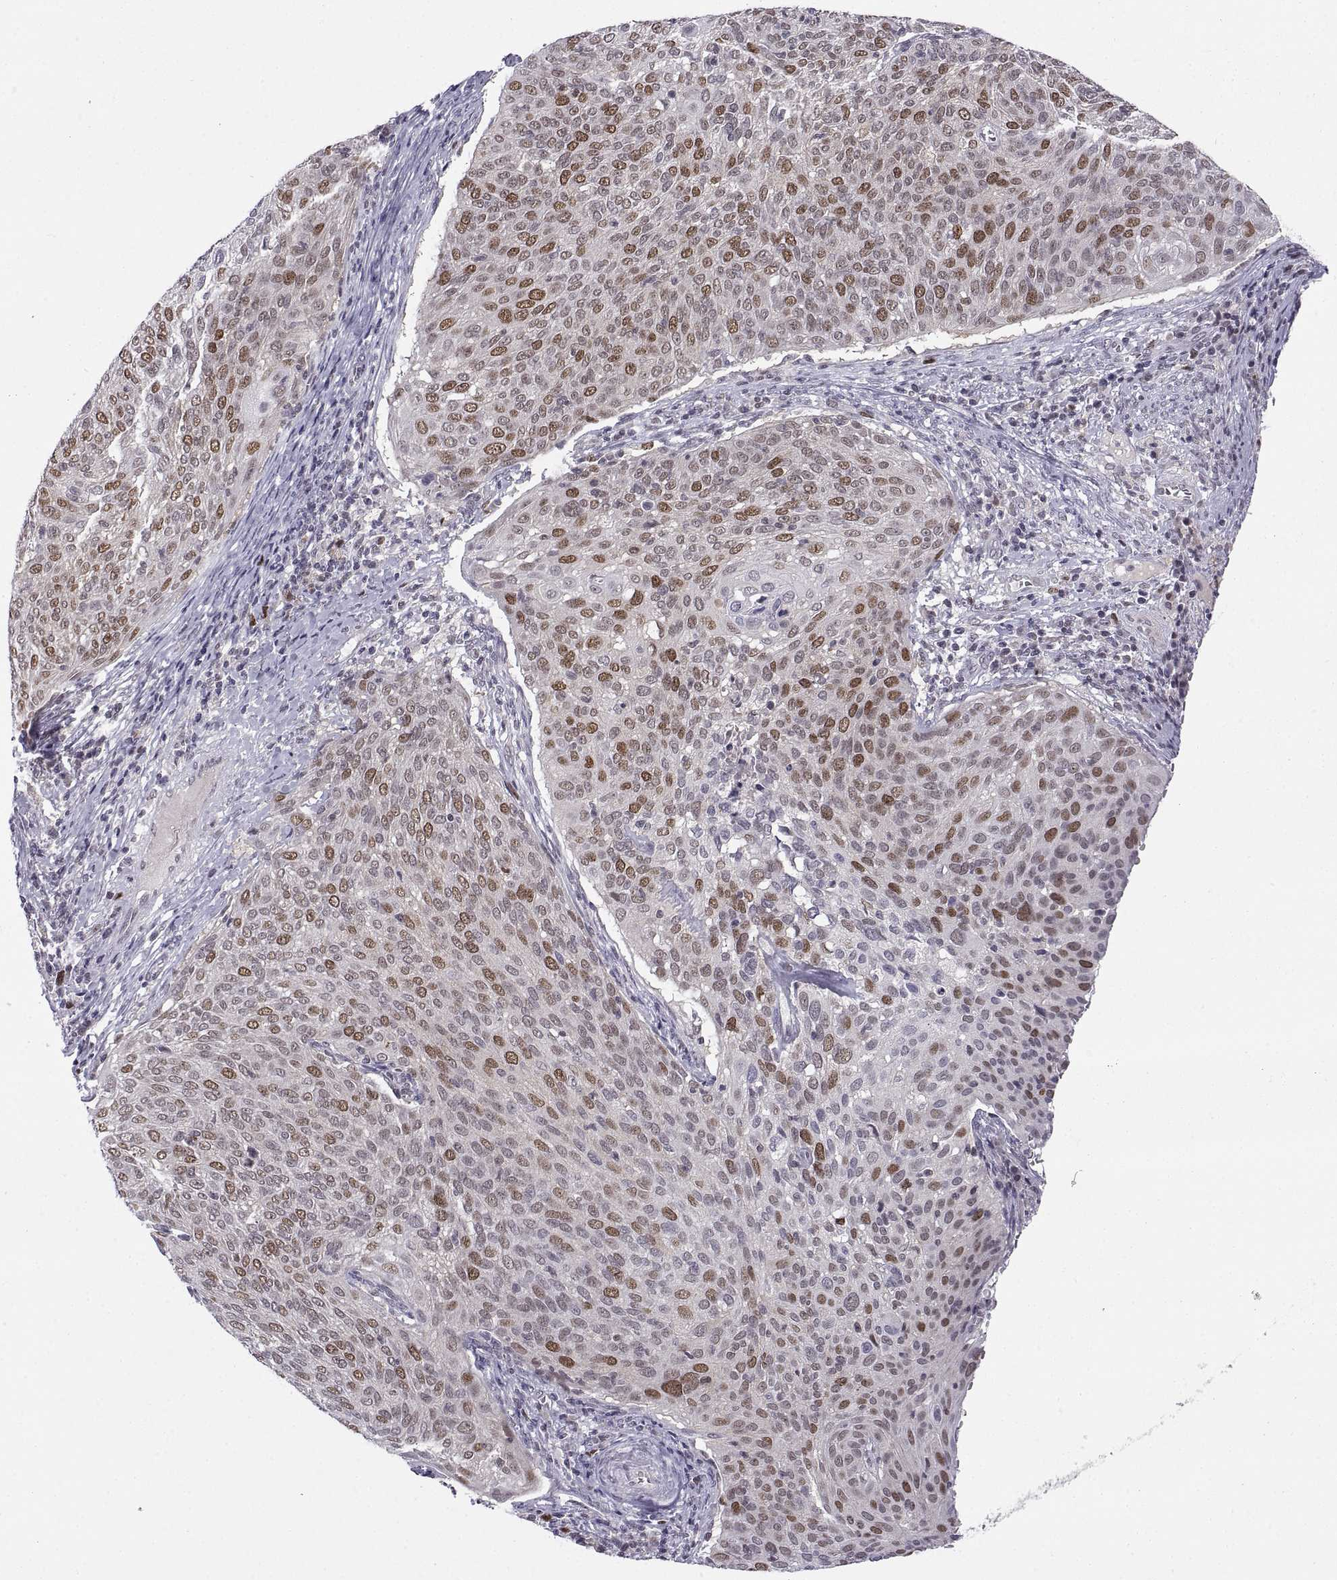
{"staining": {"intensity": "moderate", "quantity": "25%-75%", "location": "nuclear"}, "tissue": "cervical cancer", "cell_type": "Tumor cells", "image_type": "cancer", "snomed": [{"axis": "morphology", "description": "Squamous cell carcinoma, NOS"}, {"axis": "topography", "description": "Cervix"}], "caption": "Moderate nuclear positivity is present in about 25%-75% of tumor cells in squamous cell carcinoma (cervical).", "gene": "CHFR", "patient": {"sex": "female", "age": 39}}